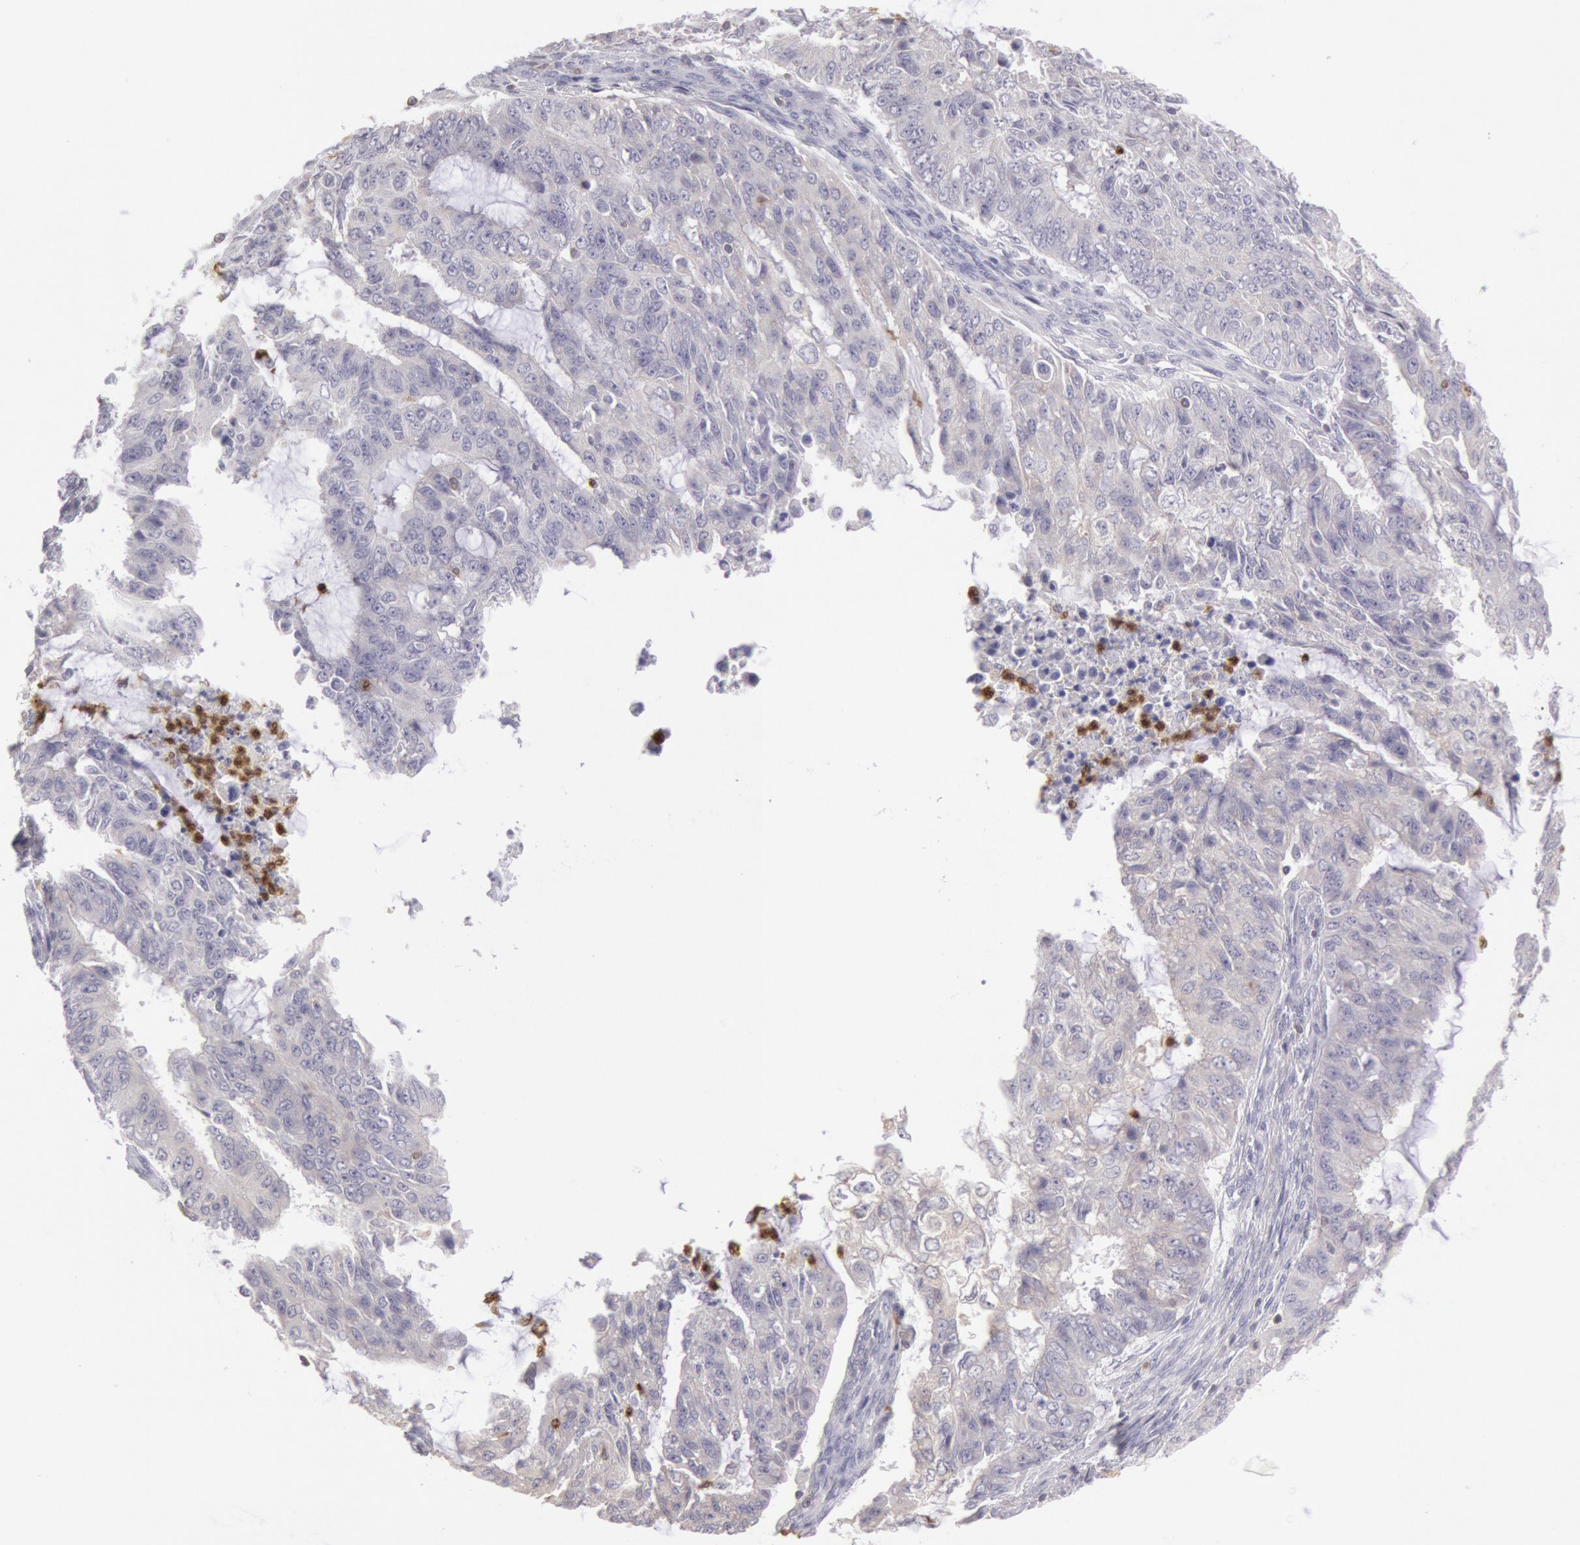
{"staining": {"intensity": "negative", "quantity": "none", "location": "none"}, "tissue": "endometrial cancer", "cell_type": "Tumor cells", "image_type": "cancer", "snomed": [{"axis": "morphology", "description": "Adenocarcinoma, NOS"}, {"axis": "topography", "description": "Endometrium"}], "caption": "Tumor cells are negative for brown protein staining in endometrial cancer (adenocarcinoma).", "gene": "RAB27A", "patient": {"sex": "female", "age": 75}}